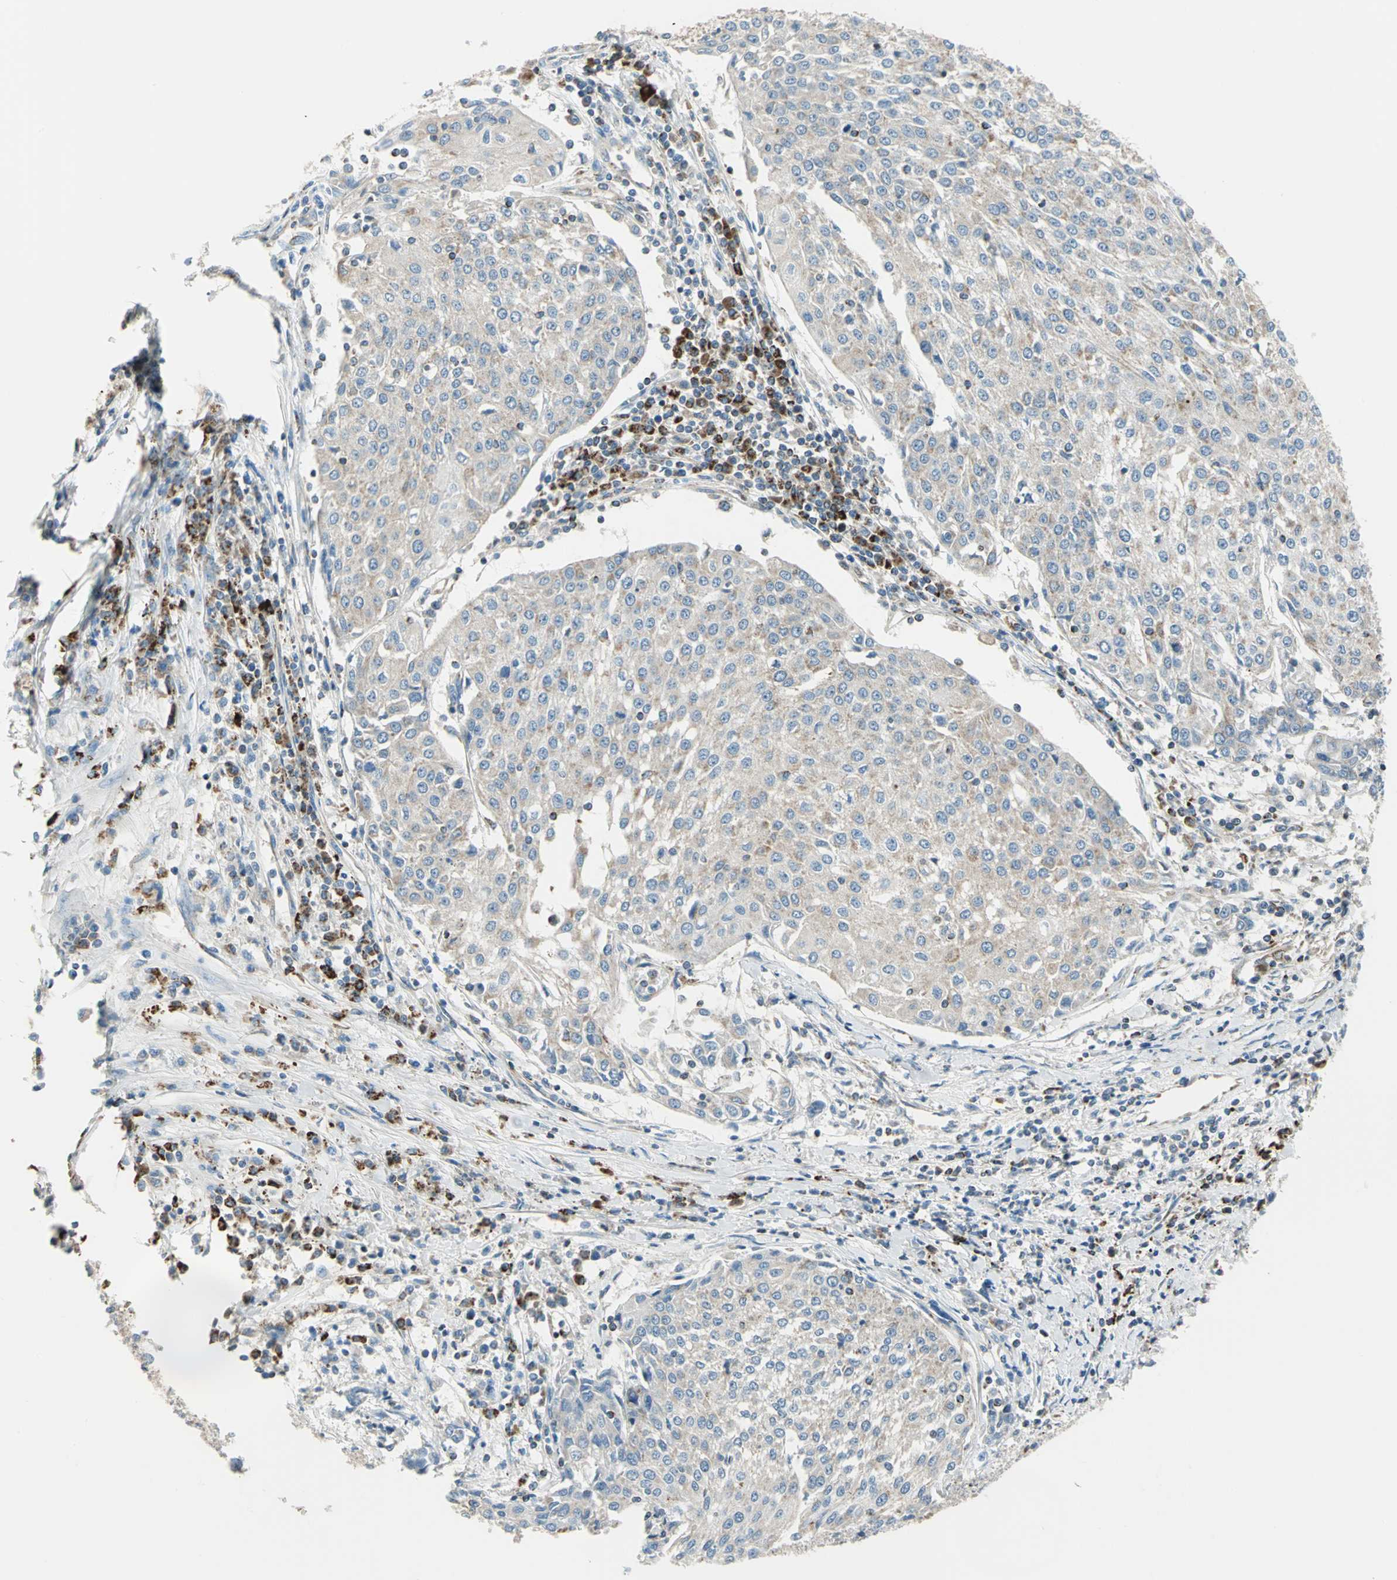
{"staining": {"intensity": "weak", "quantity": ">75%", "location": "cytoplasmic/membranous"}, "tissue": "urothelial cancer", "cell_type": "Tumor cells", "image_type": "cancer", "snomed": [{"axis": "morphology", "description": "Urothelial carcinoma, High grade"}, {"axis": "topography", "description": "Urinary bladder"}], "caption": "Tumor cells reveal low levels of weak cytoplasmic/membranous expression in about >75% of cells in urothelial cancer.", "gene": "ACADM", "patient": {"sex": "female", "age": 85}}